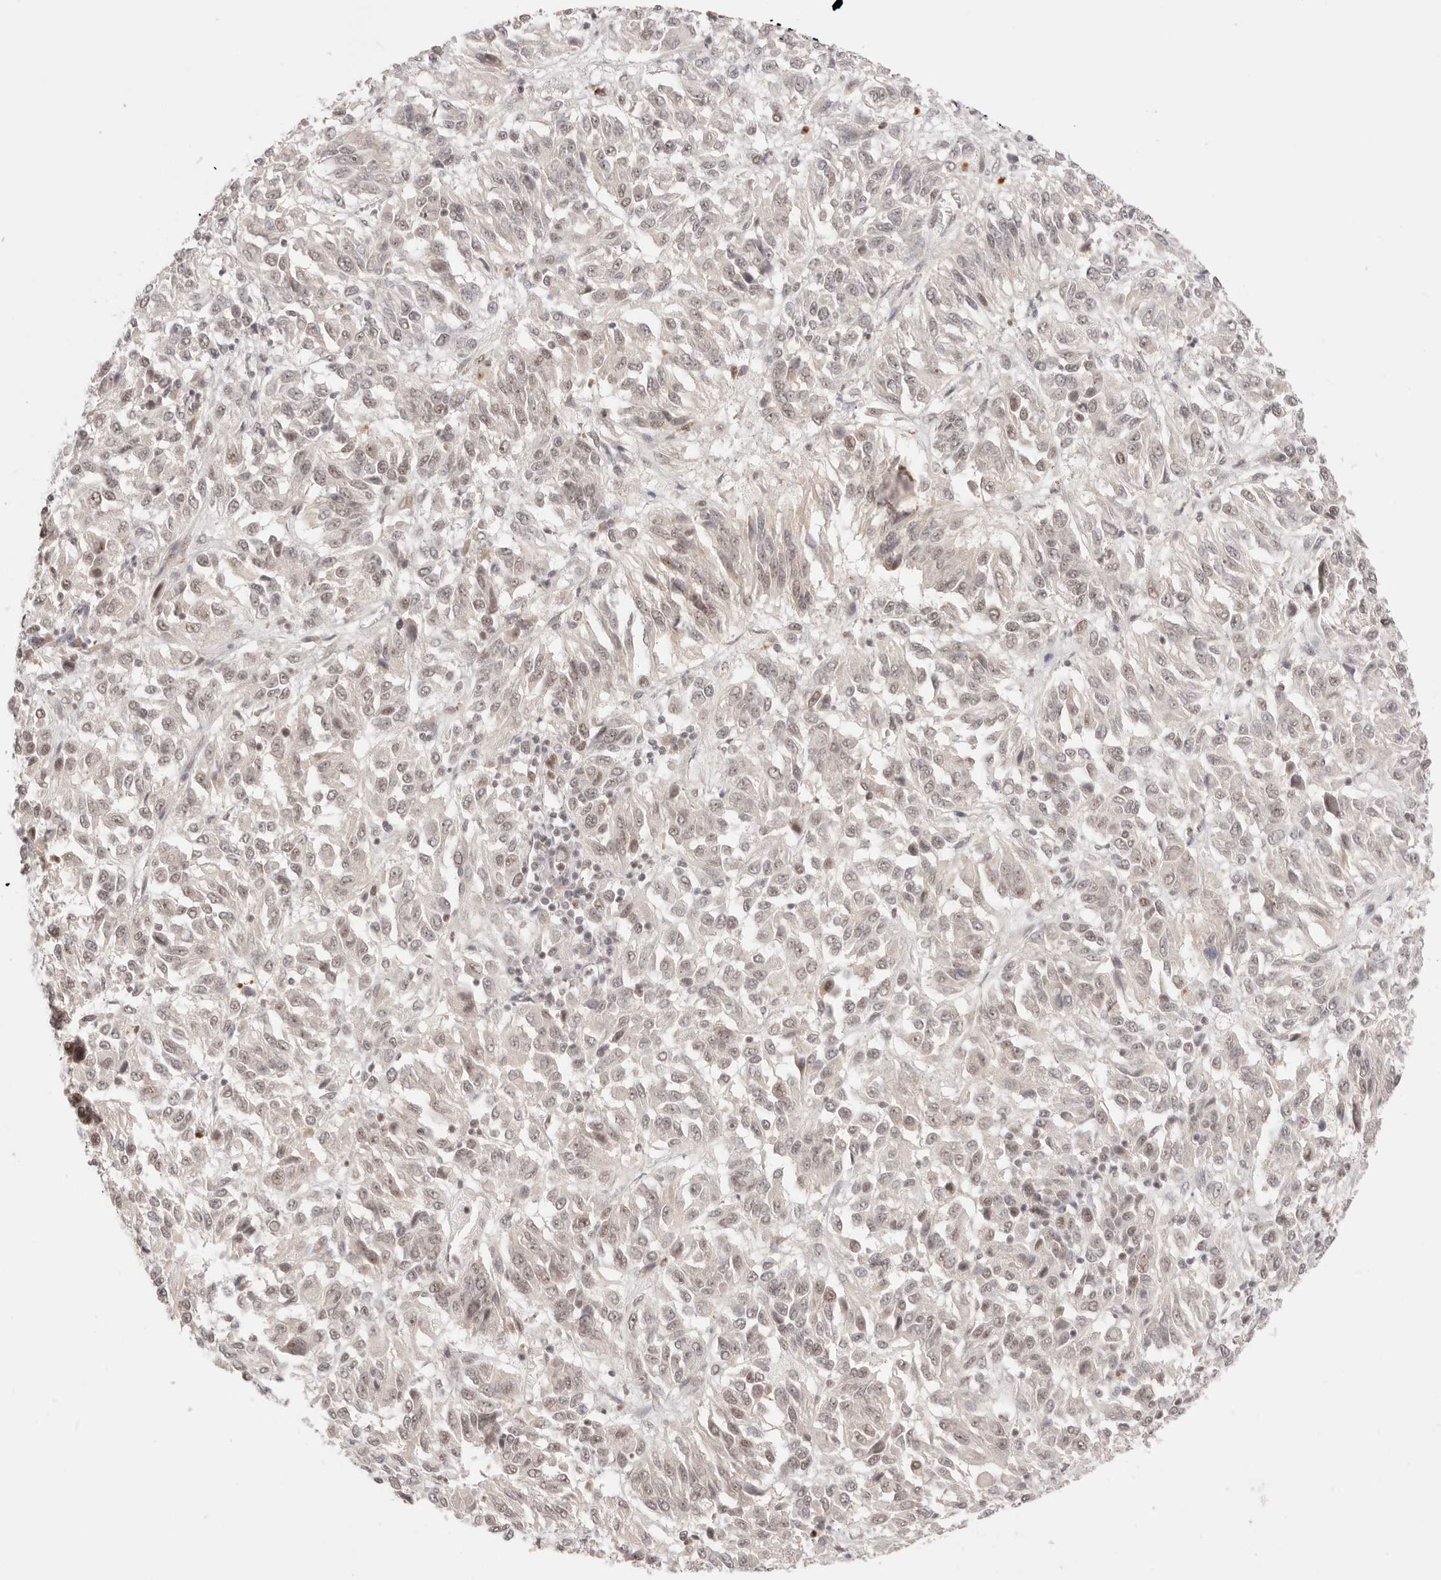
{"staining": {"intensity": "weak", "quantity": ">75%", "location": "nuclear"}, "tissue": "melanoma", "cell_type": "Tumor cells", "image_type": "cancer", "snomed": [{"axis": "morphology", "description": "Malignant melanoma, Metastatic site"}, {"axis": "topography", "description": "Lung"}], "caption": "Protein expression analysis of human malignant melanoma (metastatic site) reveals weak nuclear positivity in approximately >75% of tumor cells. The protein of interest is shown in brown color, while the nuclei are stained blue.", "gene": "RFC3", "patient": {"sex": "male", "age": 64}}